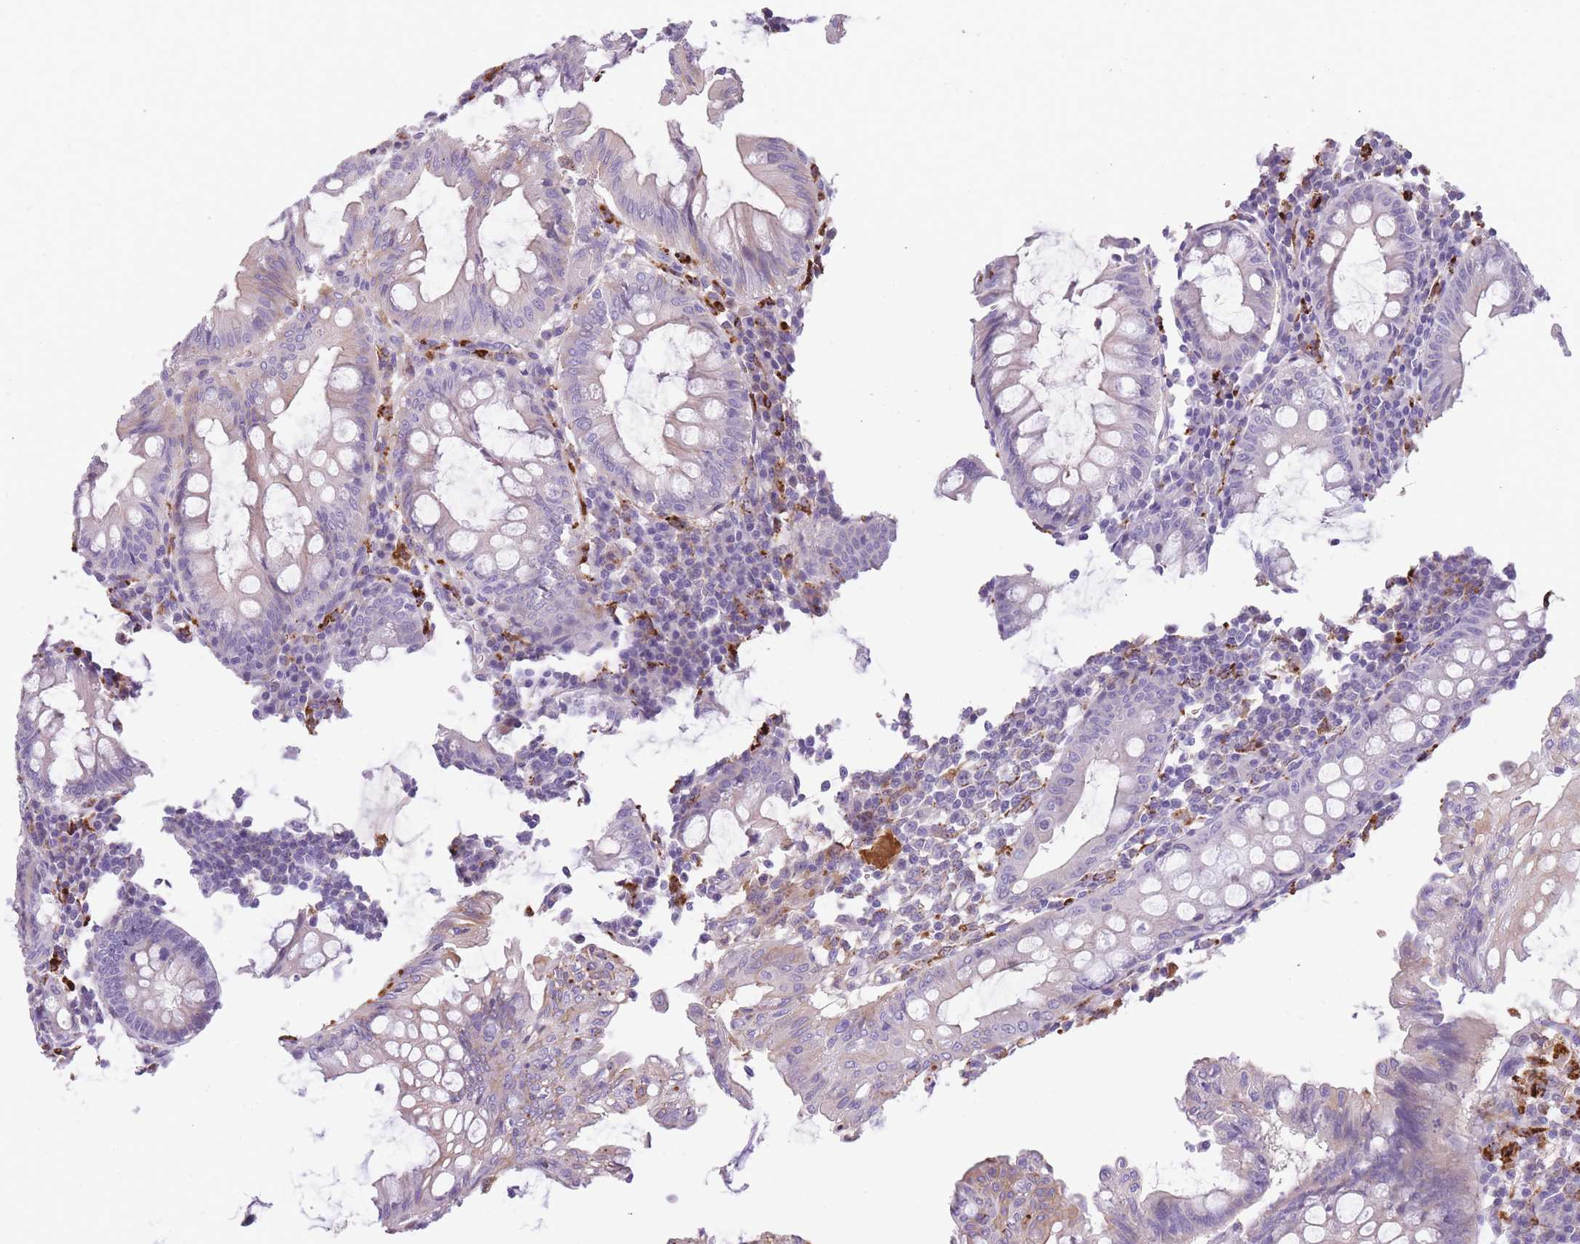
{"staining": {"intensity": "negative", "quantity": "none", "location": "none"}, "tissue": "appendix", "cell_type": "Glandular cells", "image_type": "normal", "snomed": [{"axis": "morphology", "description": "Normal tissue, NOS"}, {"axis": "topography", "description": "Appendix"}], "caption": "DAB immunohistochemical staining of benign human appendix demonstrates no significant staining in glandular cells. (DAB immunohistochemistry visualized using brightfield microscopy, high magnification).", "gene": "GNAT1", "patient": {"sex": "male", "age": 83}}